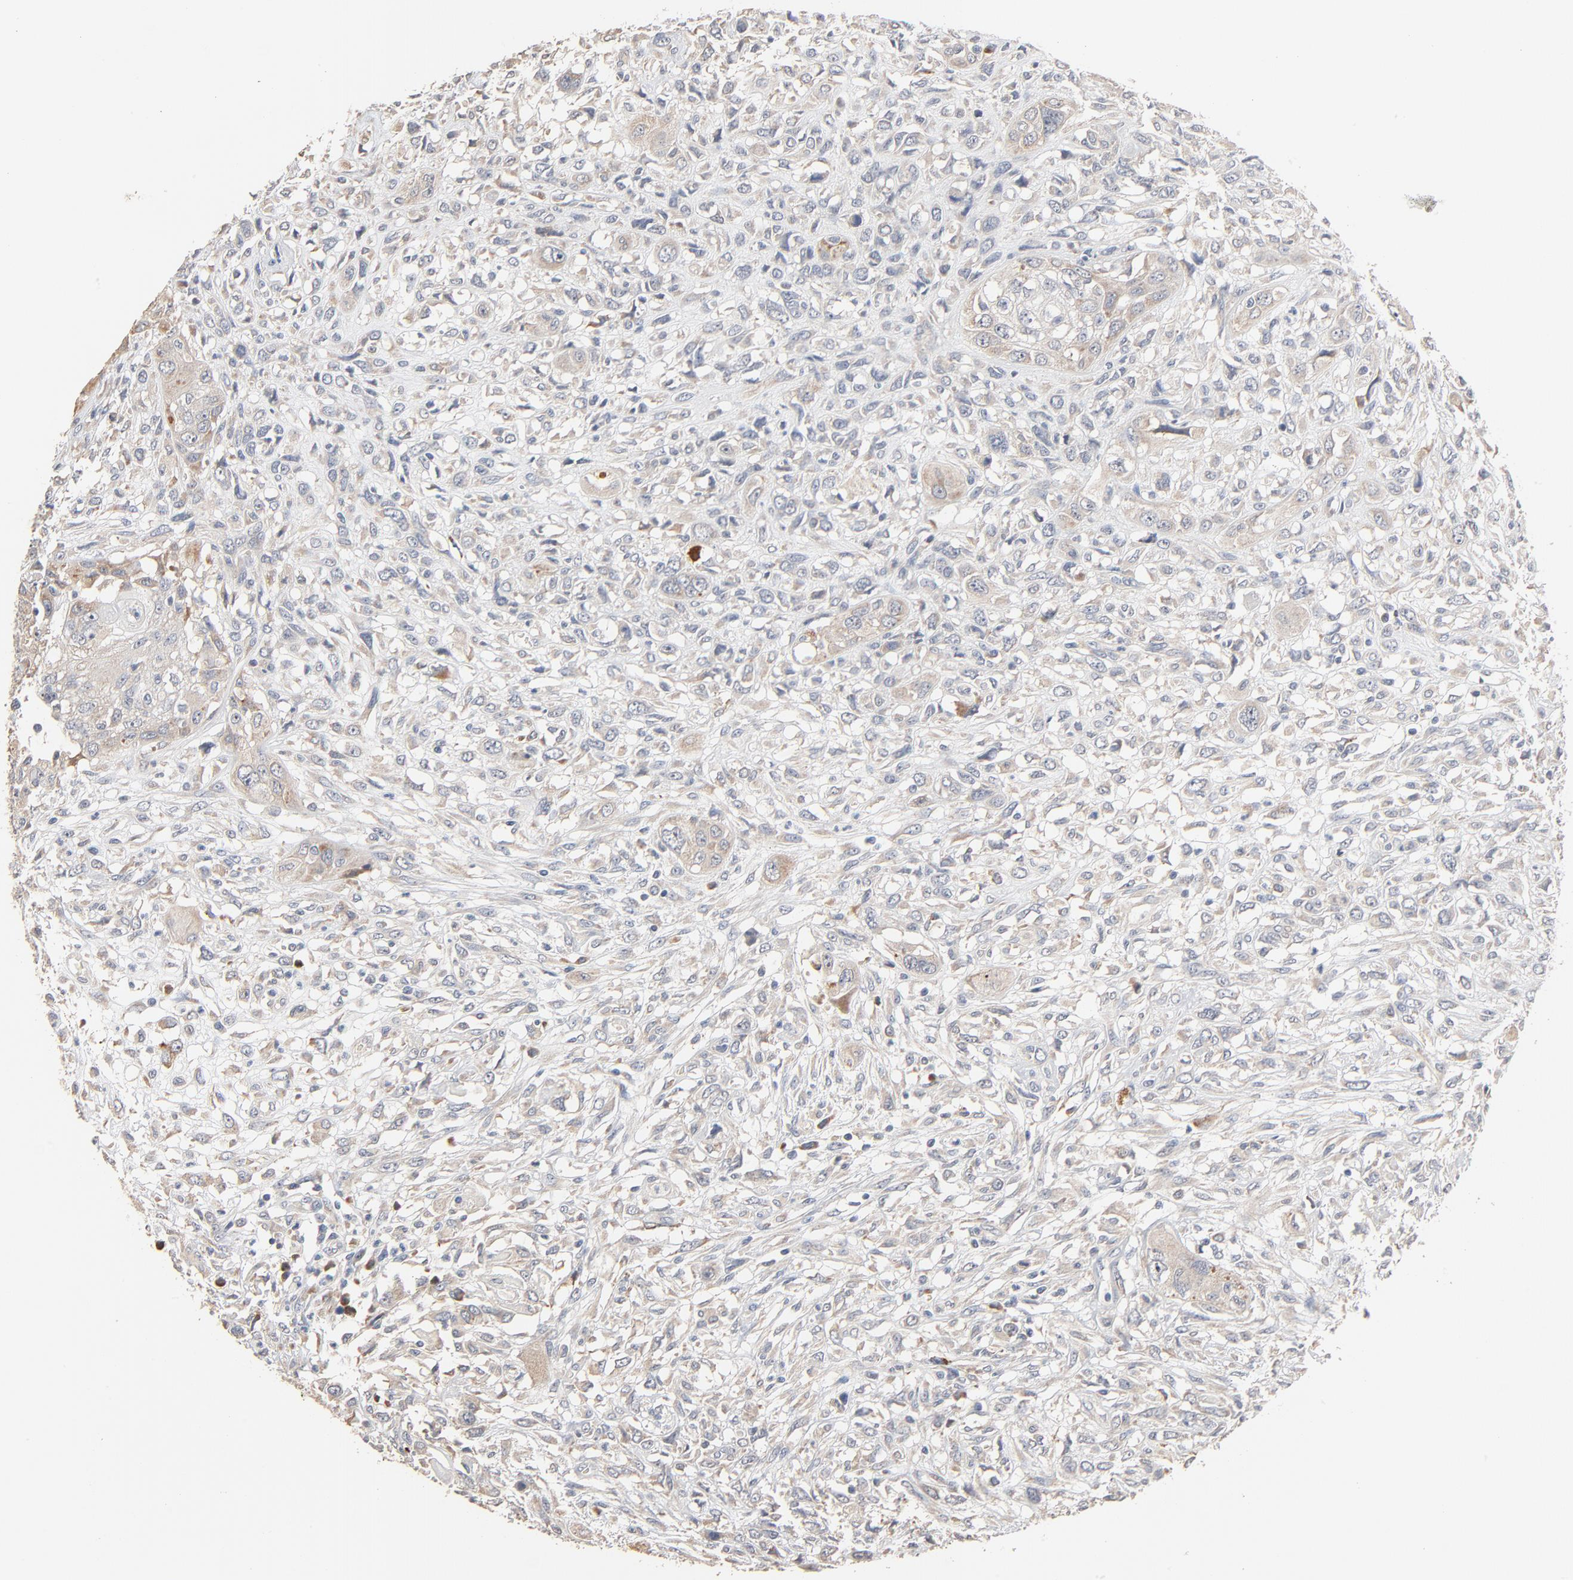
{"staining": {"intensity": "weak", "quantity": "<25%", "location": "cytoplasmic/membranous"}, "tissue": "head and neck cancer", "cell_type": "Tumor cells", "image_type": "cancer", "snomed": [{"axis": "morphology", "description": "Neoplasm, malignant, NOS"}, {"axis": "topography", "description": "Salivary gland"}, {"axis": "topography", "description": "Head-Neck"}], "caption": "Tumor cells show no significant expression in head and neck cancer.", "gene": "ZDHHC8", "patient": {"sex": "male", "age": 43}}